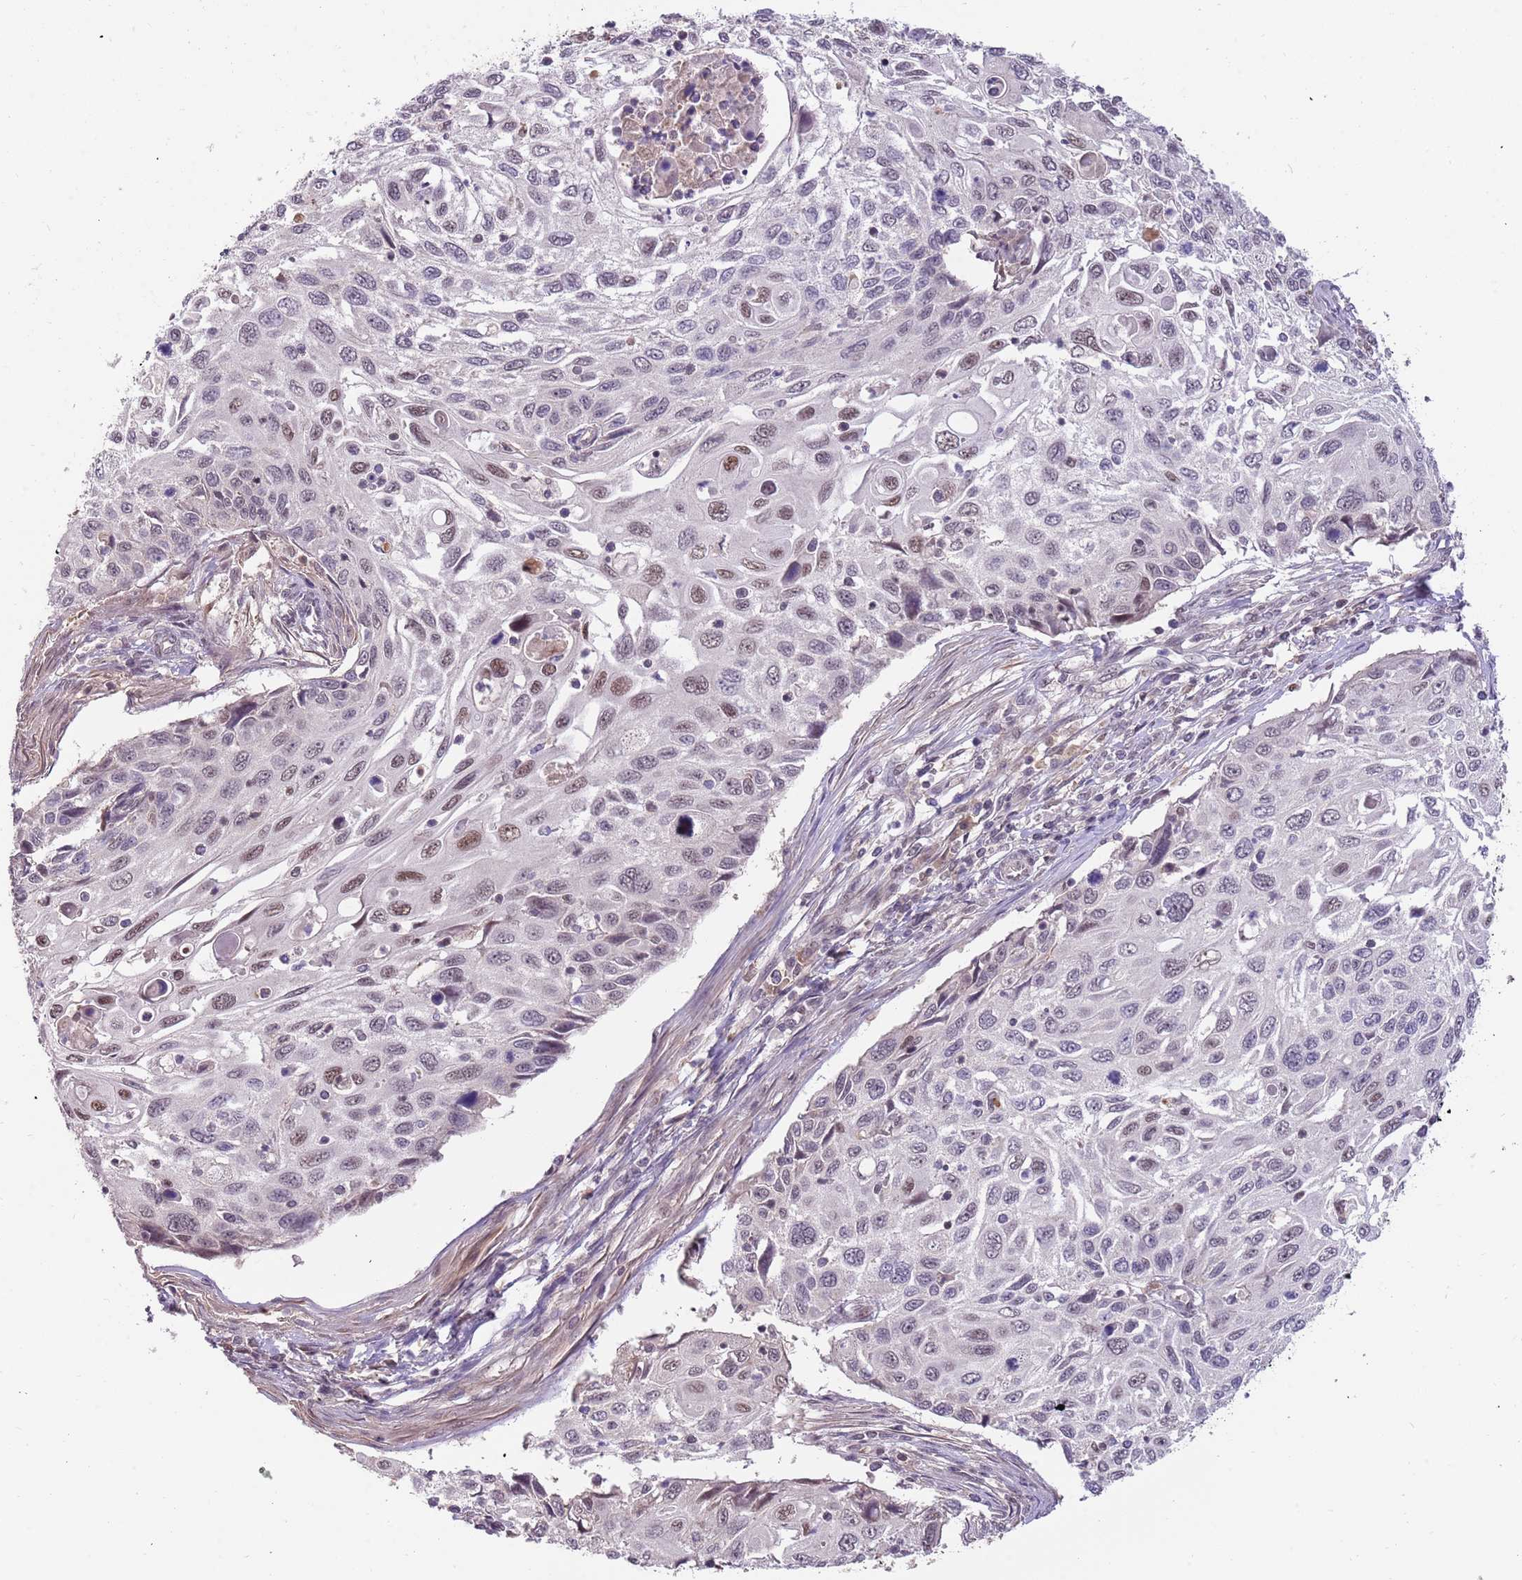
{"staining": {"intensity": "moderate", "quantity": "25%-75%", "location": "nuclear"}, "tissue": "cervical cancer", "cell_type": "Tumor cells", "image_type": "cancer", "snomed": [{"axis": "morphology", "description": "Squamous cell carcinoma, NOS"}, {"axis": "topography", "description": "Cervix"}], "caption": "This is an image of immunohistochemistry staining of cervical cancer, which shows moderate staining in the nuclear of tumor cells.", "gene": "ZBTB7A", "patient": {"sex": "female", "age": 70}}